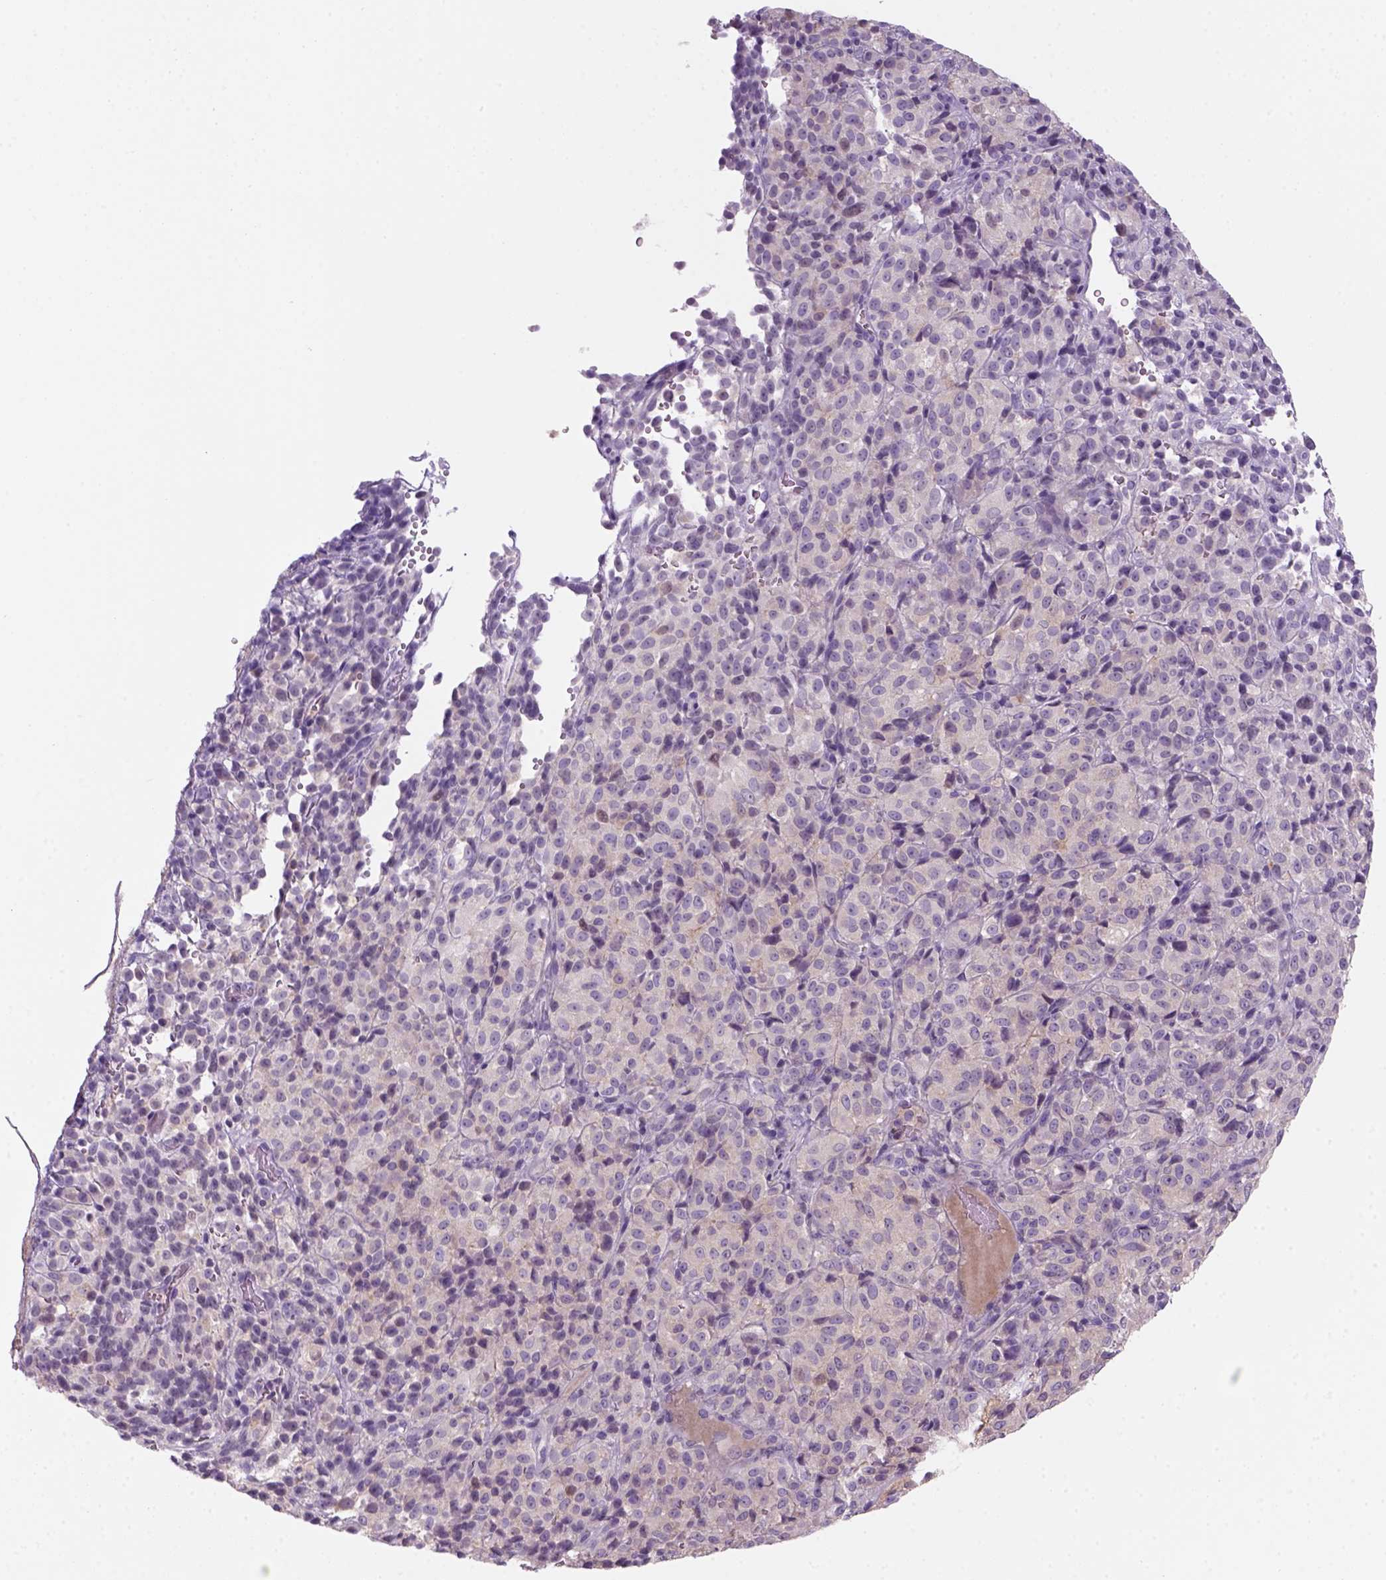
{"staining": {"intensity": "negative", "quantity": "none", "location": "none"}, "tissue": "melanoma", "cell_type": "Tumor cells", "image_type": "cancer", "snomed": [{"axis": "morphology", "description": "Malignant melanoma, Metastatic site"}, {"axis": "topography", "description": "Brain"}], "caption": "An immunohistochemistry micrograph of malignant melanoma (metastatic site) is shown. There is no staining in tumor cells of malignant melanoma (metastatic site).", "gene": "GOT1", "patient": {"sex": "female", "age": 56}}